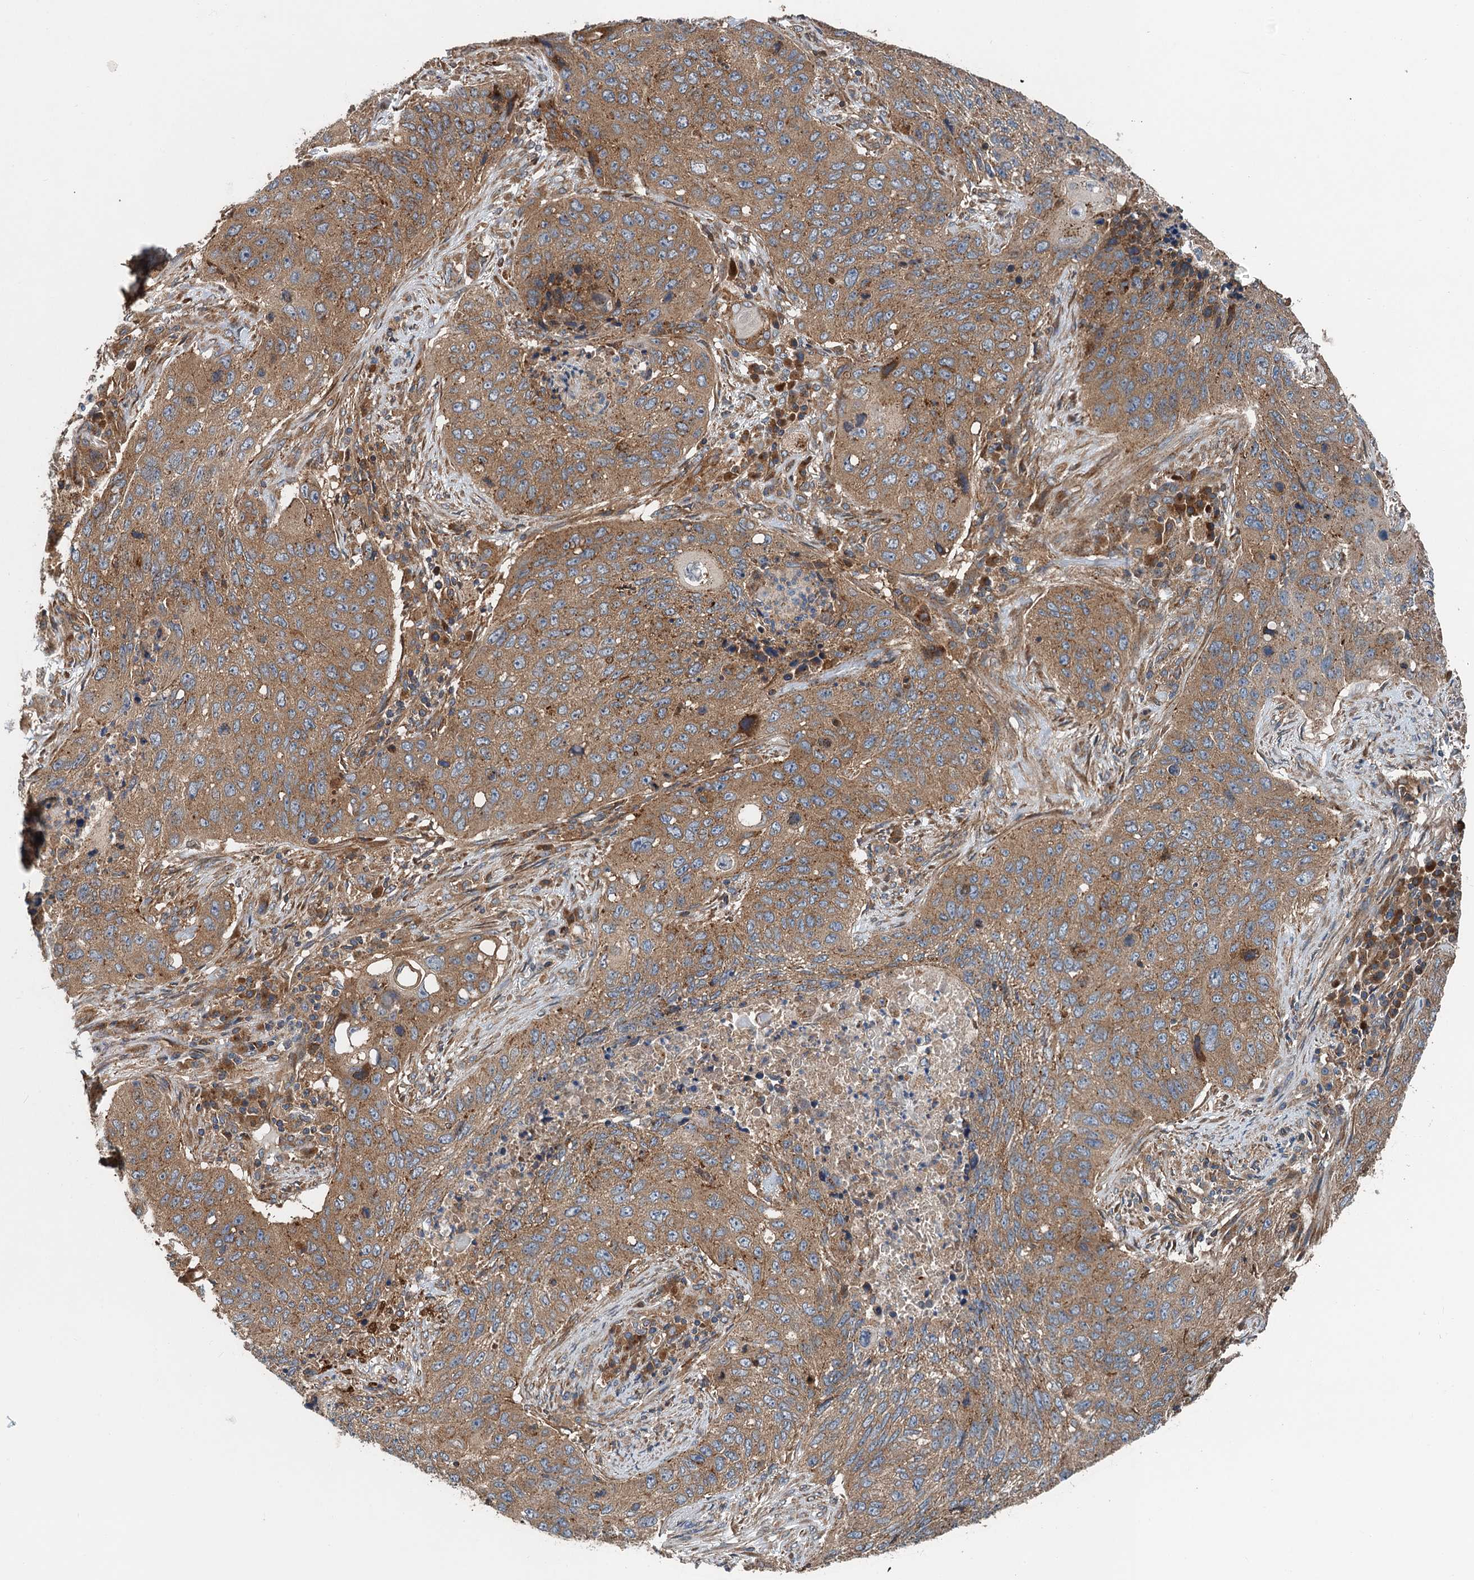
{"staining": {"intensity": "moderate", "quantity": ">75%", "location": "cytoplasmic/membranous"}, "tissue": "lung cancer", "cell_type": "Tumor cells", "image_type": "cancer", "snomed": [{"axis": "morphology", "description": "Squamous cell carcinoma, NOS"}, {"axis": "topography", "description": "Lung"}], "caption": "Lung cancer (squamous cell carcinoma) was stained to show a protein in brown. There is medium levels of moderate cytoplasmic/membranous expression in about >75% of tumor cells.", "gene": "COG3", "patient": {"sex": "female", "age": 63}}